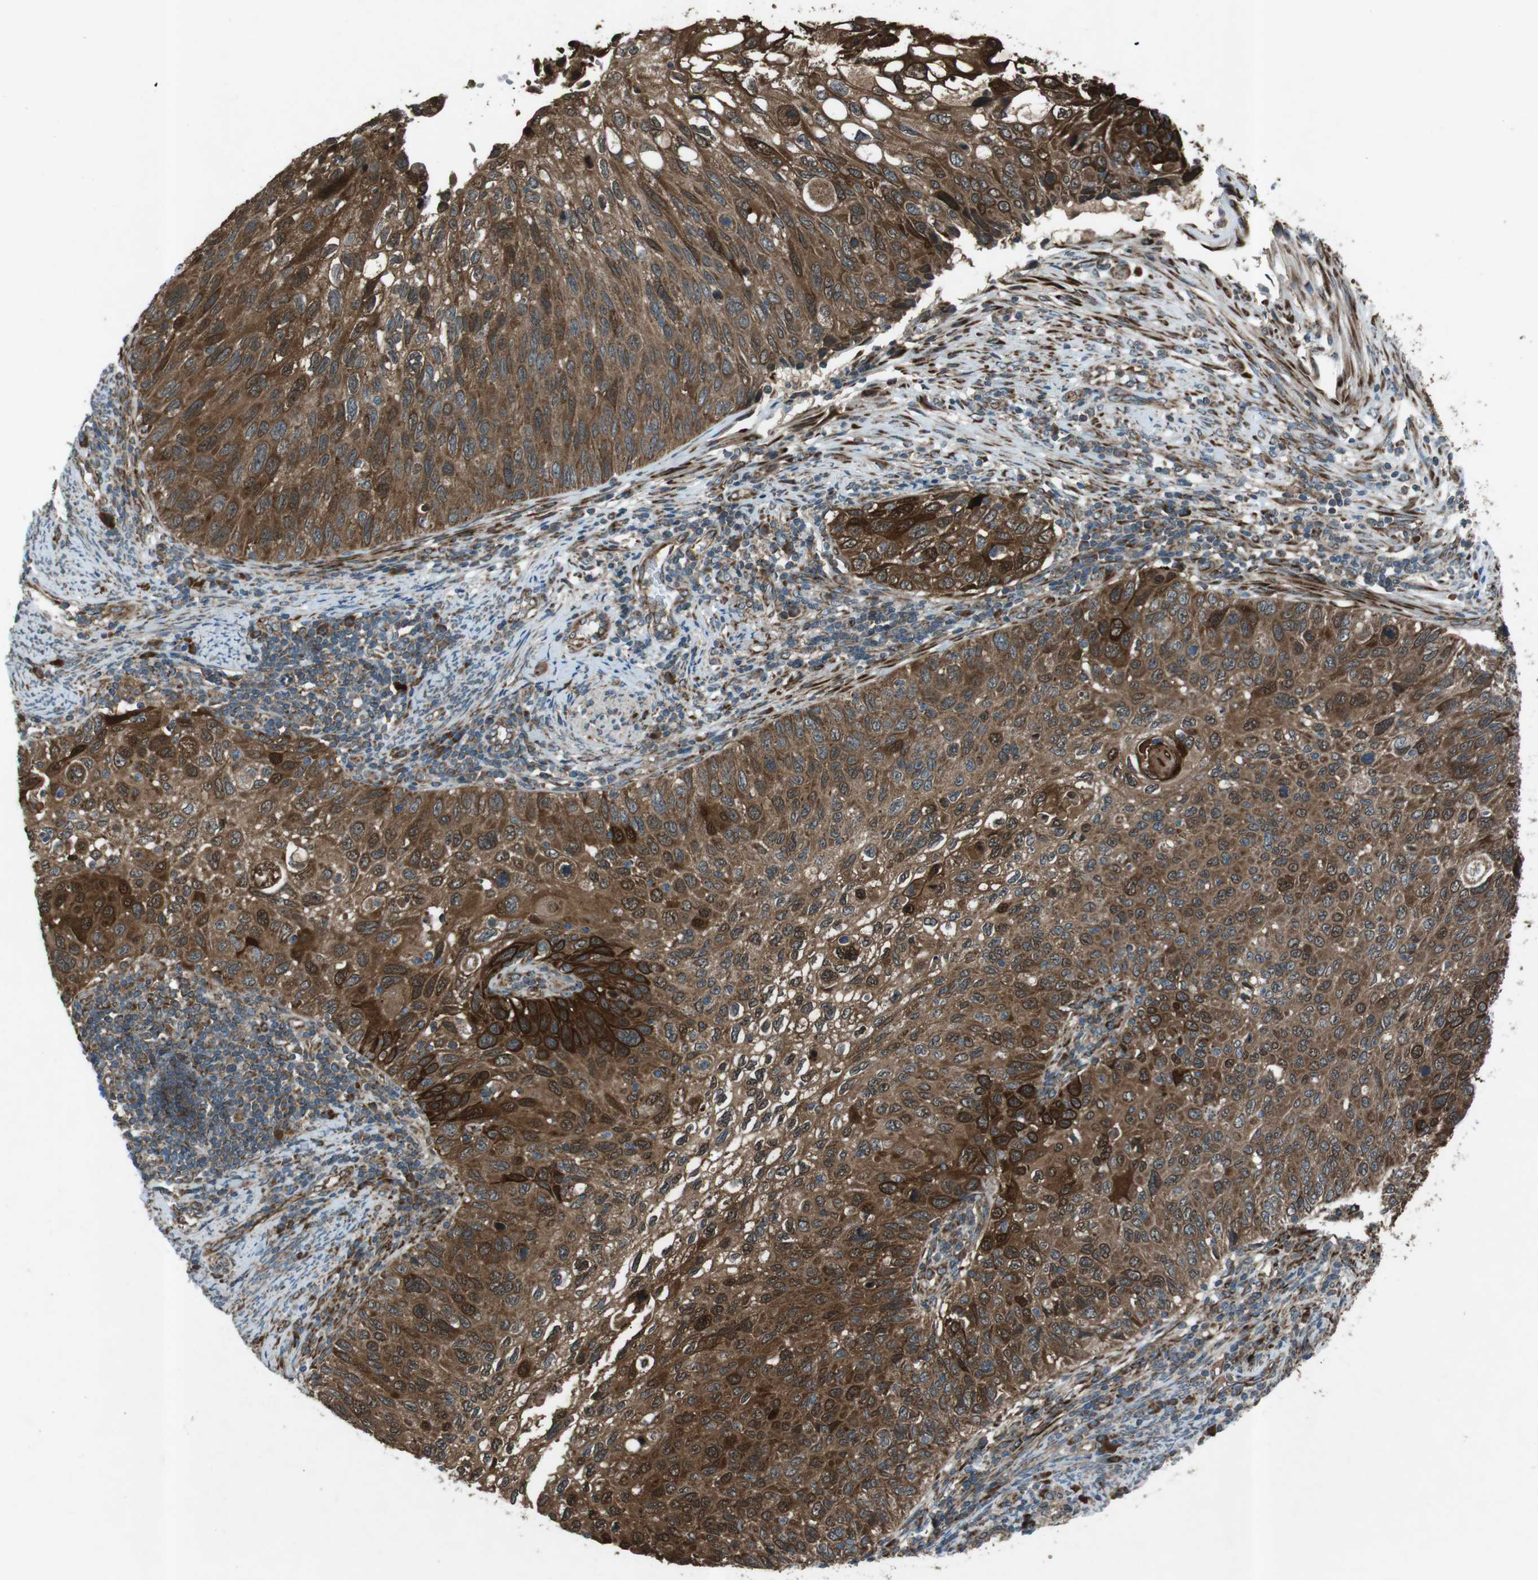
{"staining": {"intensity": "strong", "quantity": ">75%", "location": "cytoplasmic/membranous,nuclear"}, "tissue": "cervical cancer", "cell_type": "Tumor cells", "image_type": "cancer", "snomed": [{"axis": "morphology", "description": "Squamous cell carcinoma, NOS"}, {"axis": "topography", "description": "Cervix"}], "caption": "Strong cytoplasmic/membranous and nuclear protein expression is seen in about >75% of tumor cells in cervical cancer. Nuclei are stained in blue.", "gene": "SLC41A1", "patient": {"sex": "female", "age": 70}}